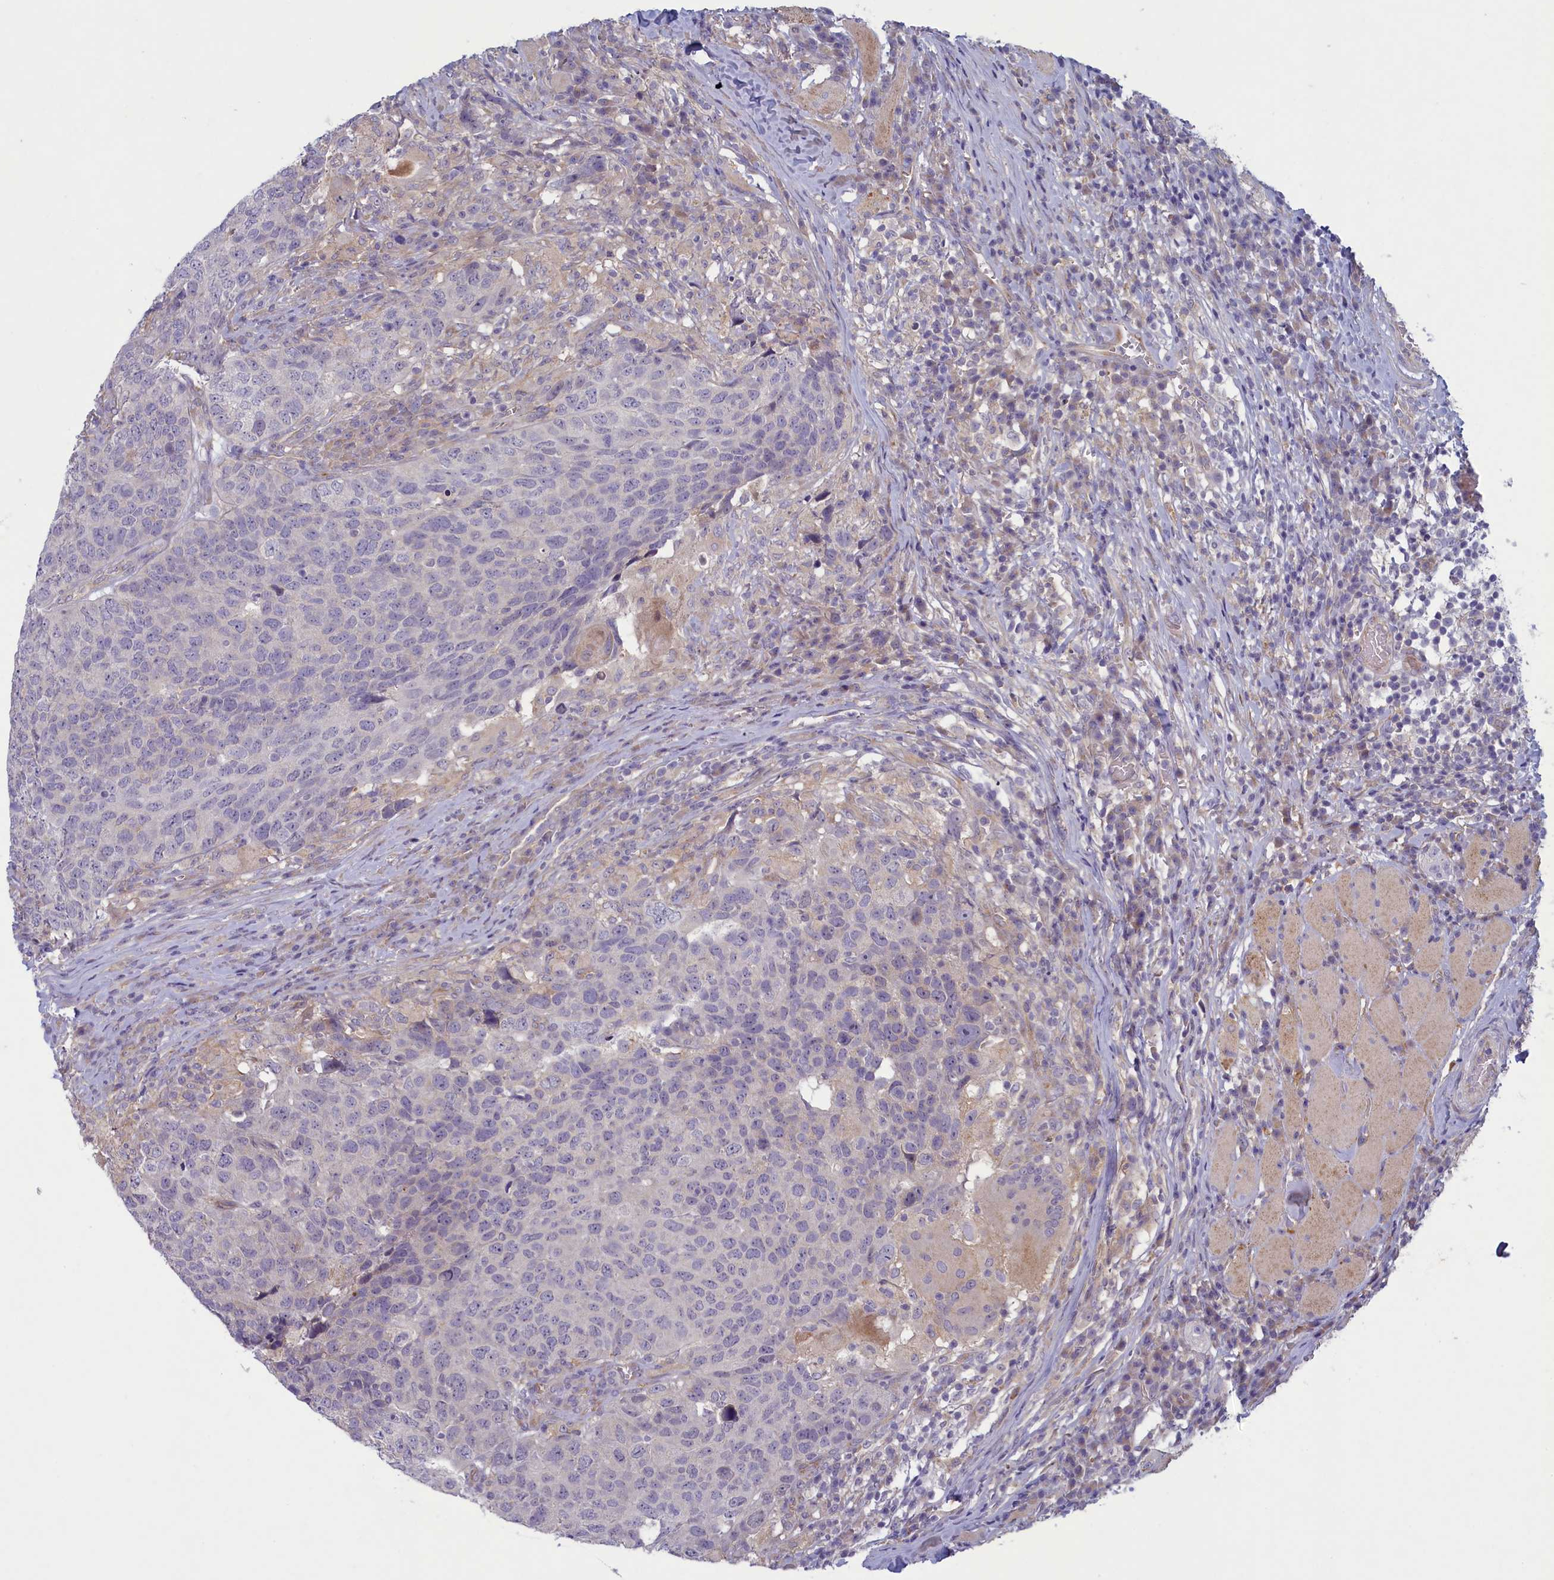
{"staining": {"intensity": "negative", "quantity": "none", "location": "none"}, "tissue": "head and neck cancer", "cell_type": "Tumor cells", "image_type": "cancer", "snomed": [{"axis": "morphology", "description": "Squamous cell carcinoma, NOS"}, {"axis": "topography", "description": "Head-Neck"}], "caption": "Tumor cells show no significant protein positivity in head and neck squamous cell carcinoma.", "gene": "PLEKHG6", "patient": {"sex": "male", "age": 66}}